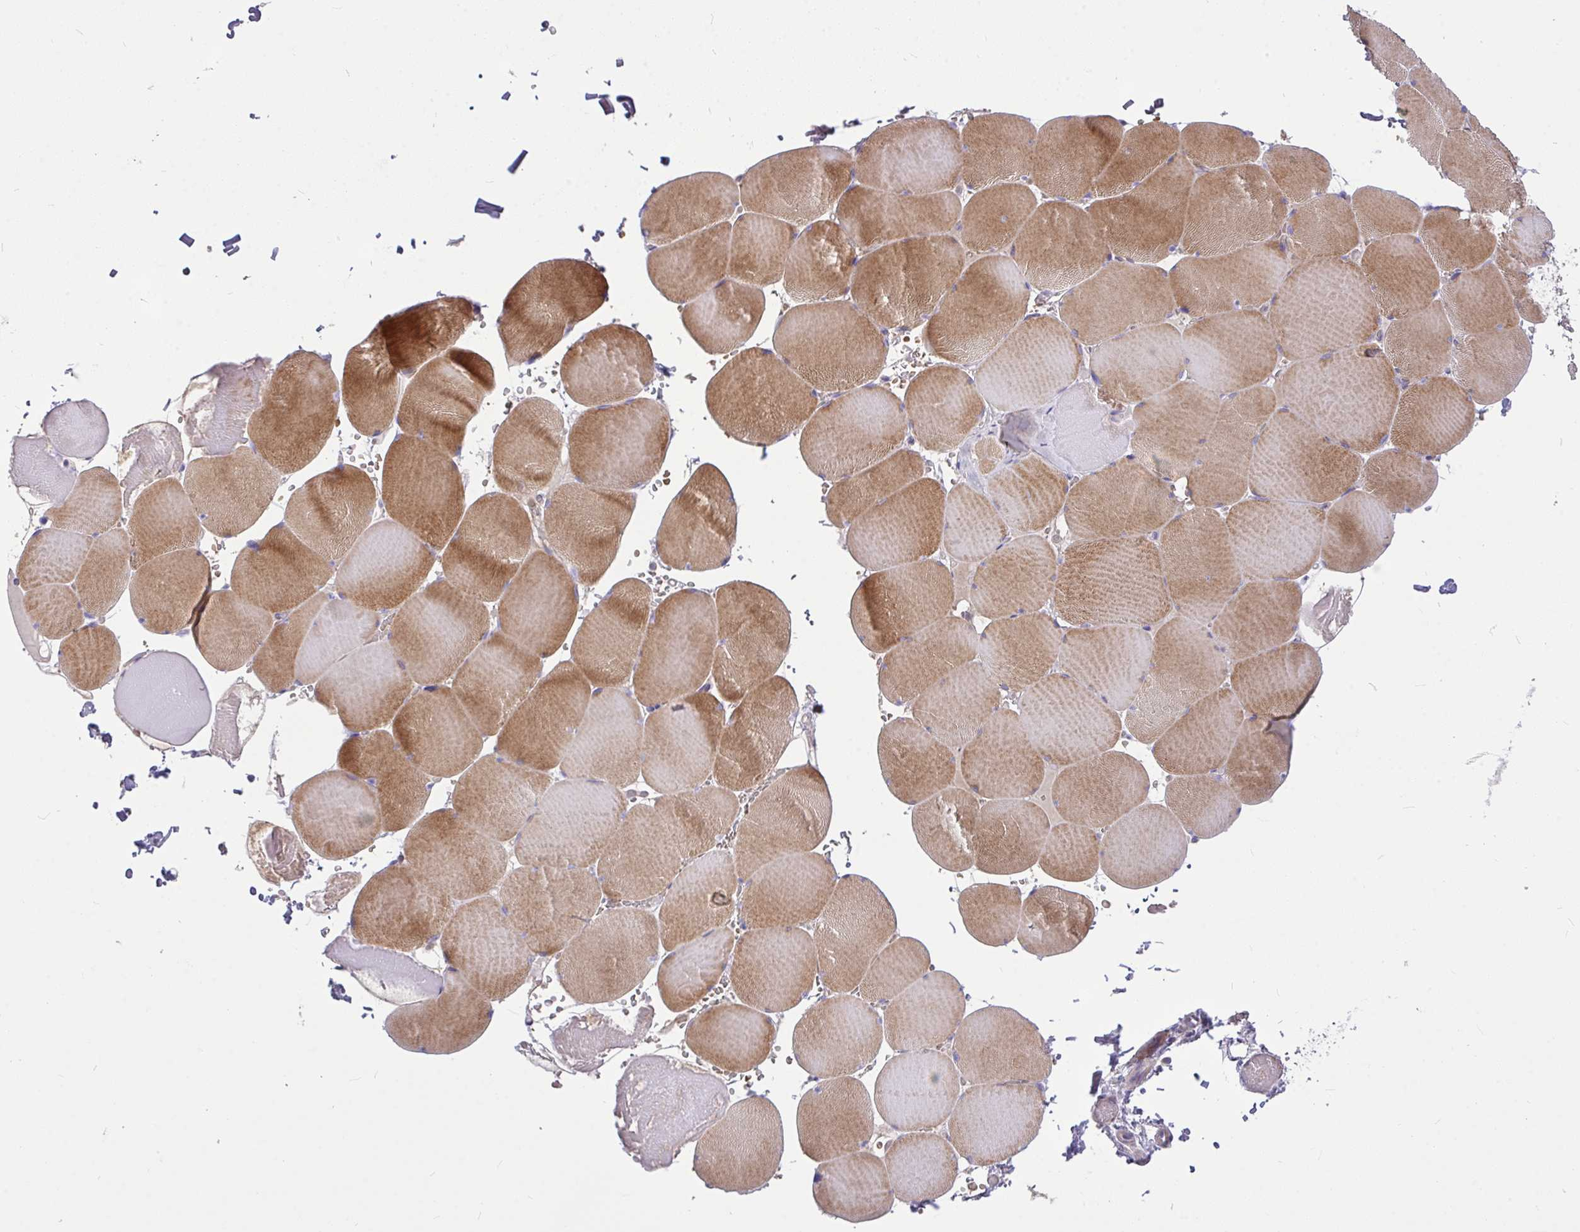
{"staining": {"intensity": "moderate", "quantity": ">75%", "location": "cytoplasmic/membranous"}, "tissue": "skeletal muscle", "cell_type": "Myocytes", "image_type": "normal", "snomed": [{"axis": "morphology", "description": "Normal tissue, NOS"}, {"axis": "topography", "description": "Skeletal muscle"}, {"axis": "topography", "description": "Head-Neck"}], "caption": "Immunohistochemical staining of normal skeletal muscle shows moderate cytoplasmic/membranous protein expression in approximately >75% of myocytes. (Brightfield microscopy of DAB IHC at high magnification).", "gene": "MOCS1", "patient": {"sex": "male", "age": 66}}